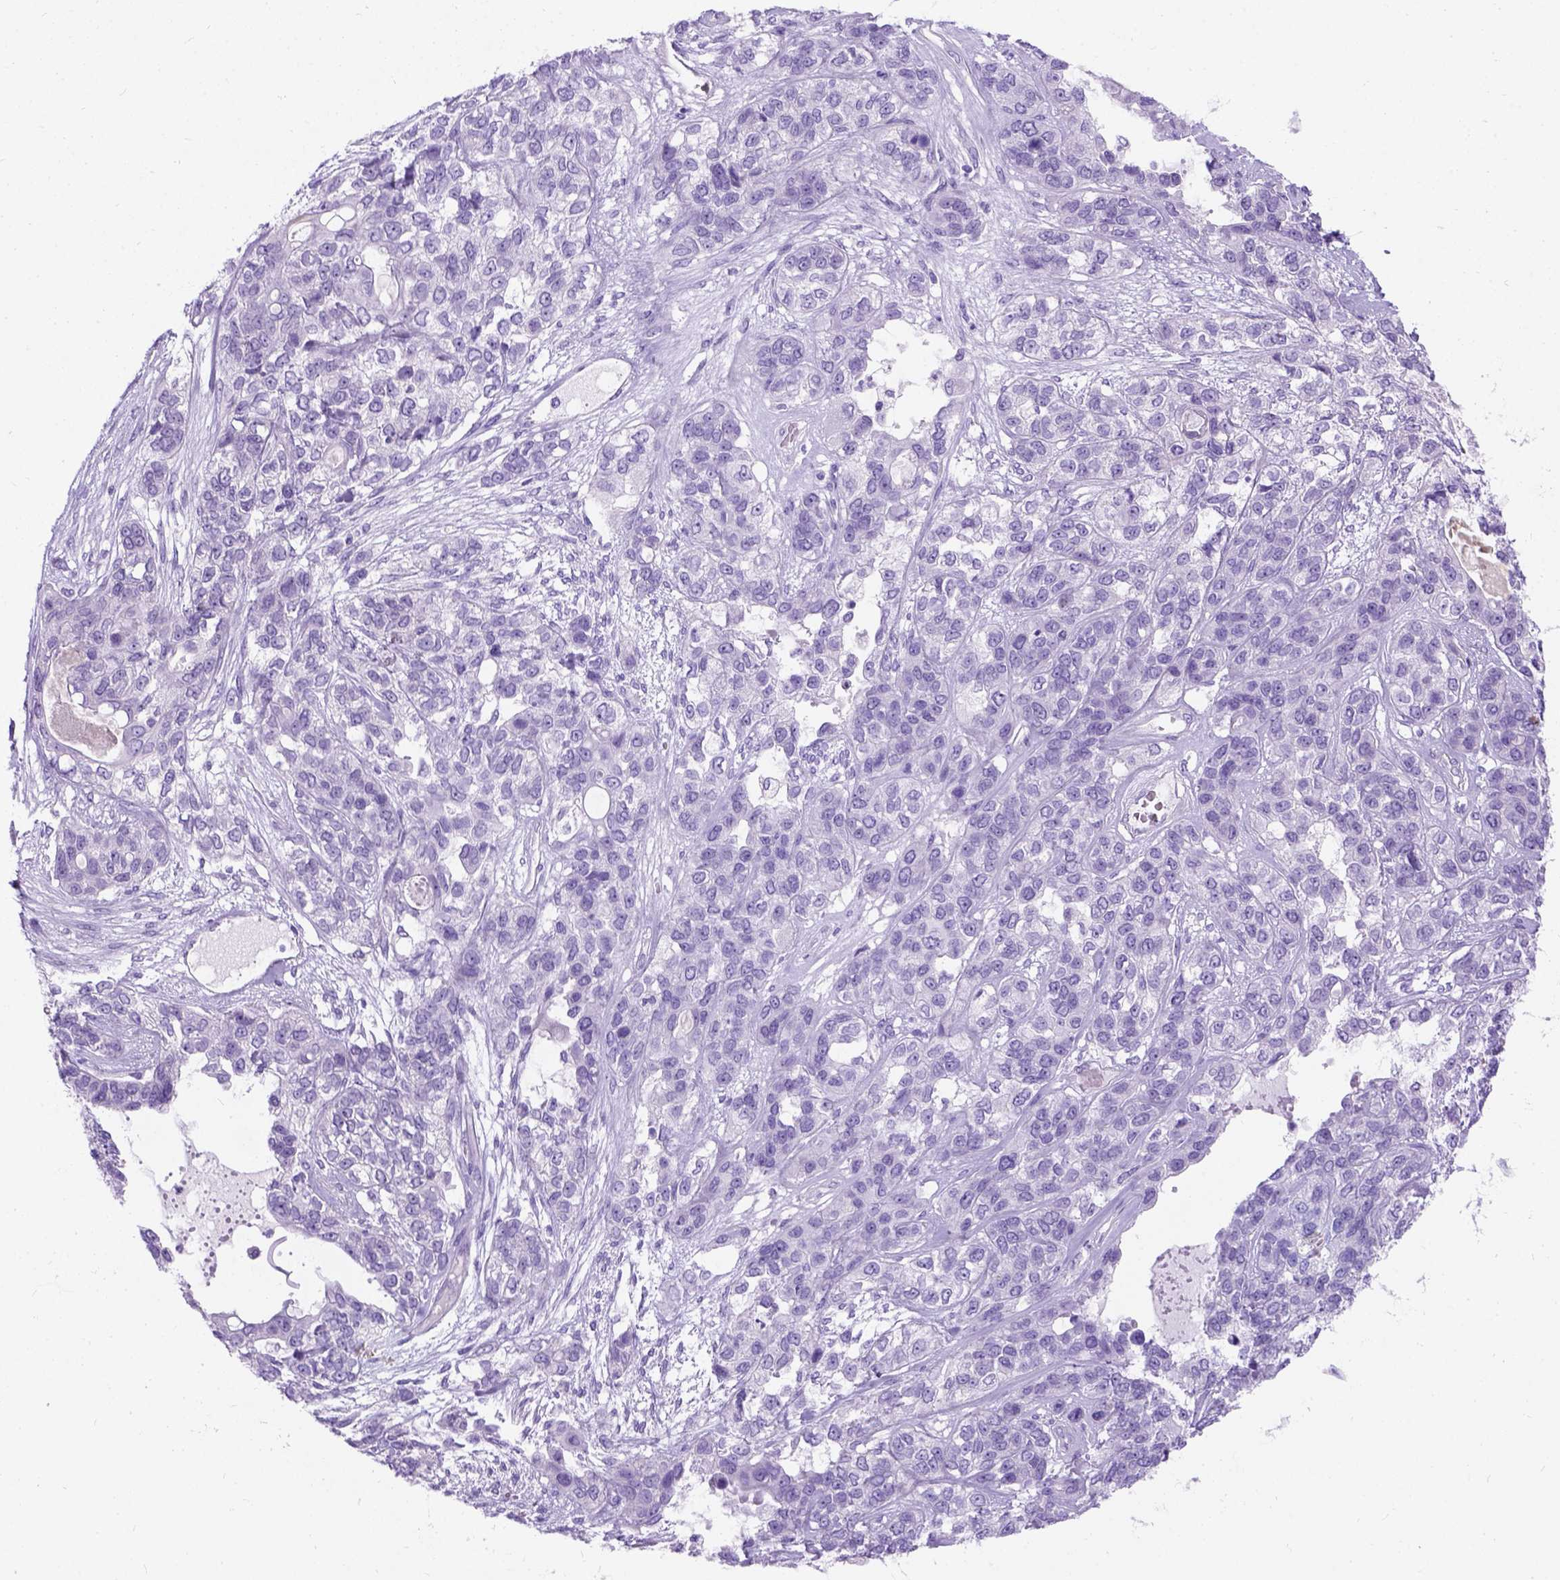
{"staining": {"intensity": "negative", "quantity": "none", "location": "none"}, "tissue": "lung cancer", "cell_type": "Tumor cells", "image_type": "cancer", "snomed": [{"axis": "morphology", "description": "Squamous cell carcinoma, NOS"}, {"axis": "topography", "description": "Lung"}], "caption": "This is an immunohistochemistry micrograph of lung cancer. There is no positivity in tumor cells.", "gene": "C7orf57", "patient": {"sex": "female", "age": 70}}